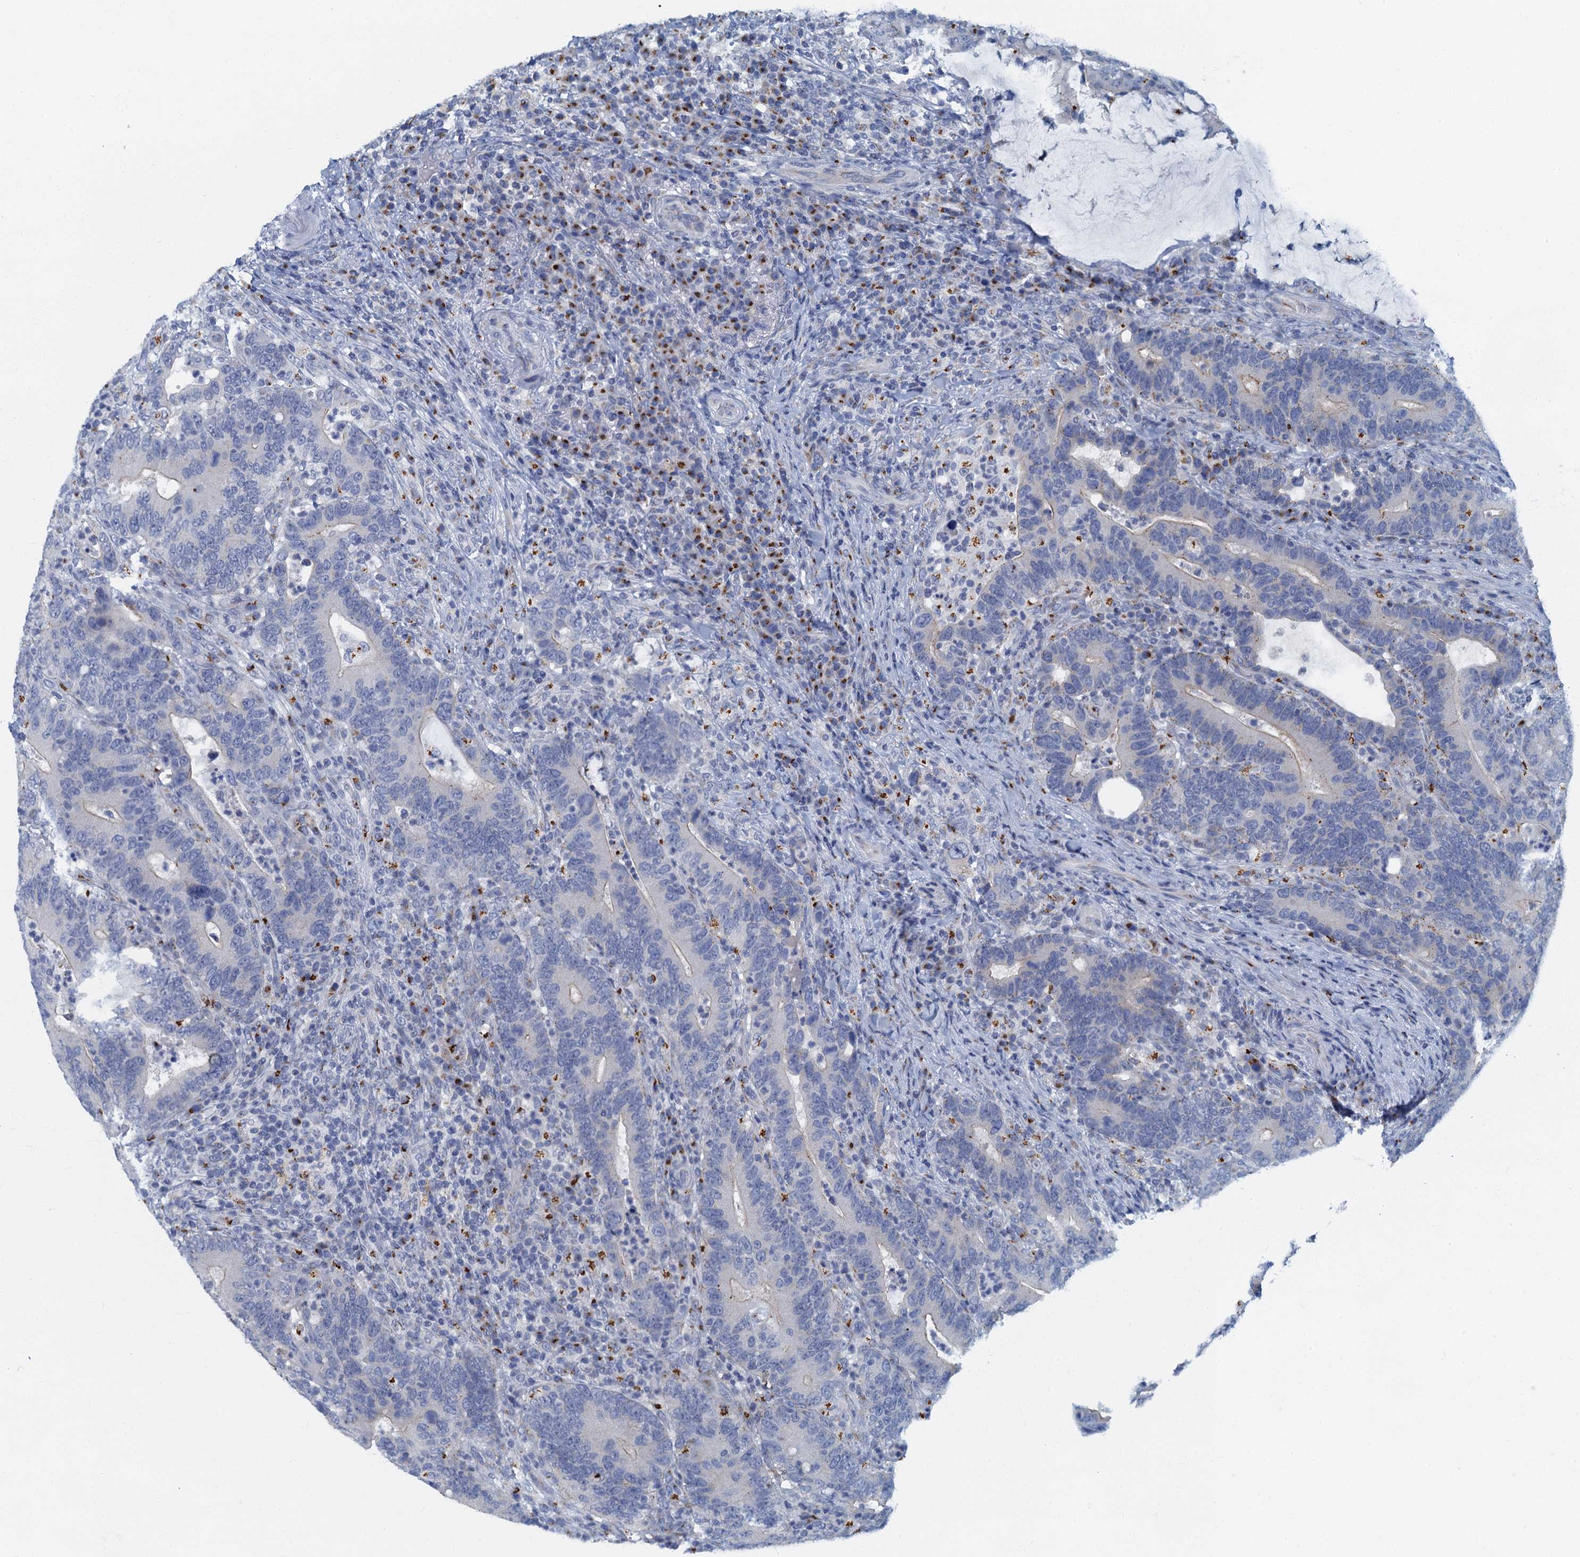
{"staining": {"intensity": "negative", "quantity": "none", "location": "none"}, "tissue": "colorectal cancer", "cell_type": "Tumor cells", "image_type": "cancer", "snomed": [{"axis": "morphology", "description": "Adenocarcinoma, NOS"}, {"axis": "topography", "description": "Colon"}], "caption": "DAB (3,3'-diaminobenzidine) immunohistochemical staining of human colorectal adenocarcinoma displays no significant positivity in tumor cells.", "gene": "LYPD3", "patient": {"sex": "female", "age": 66}}